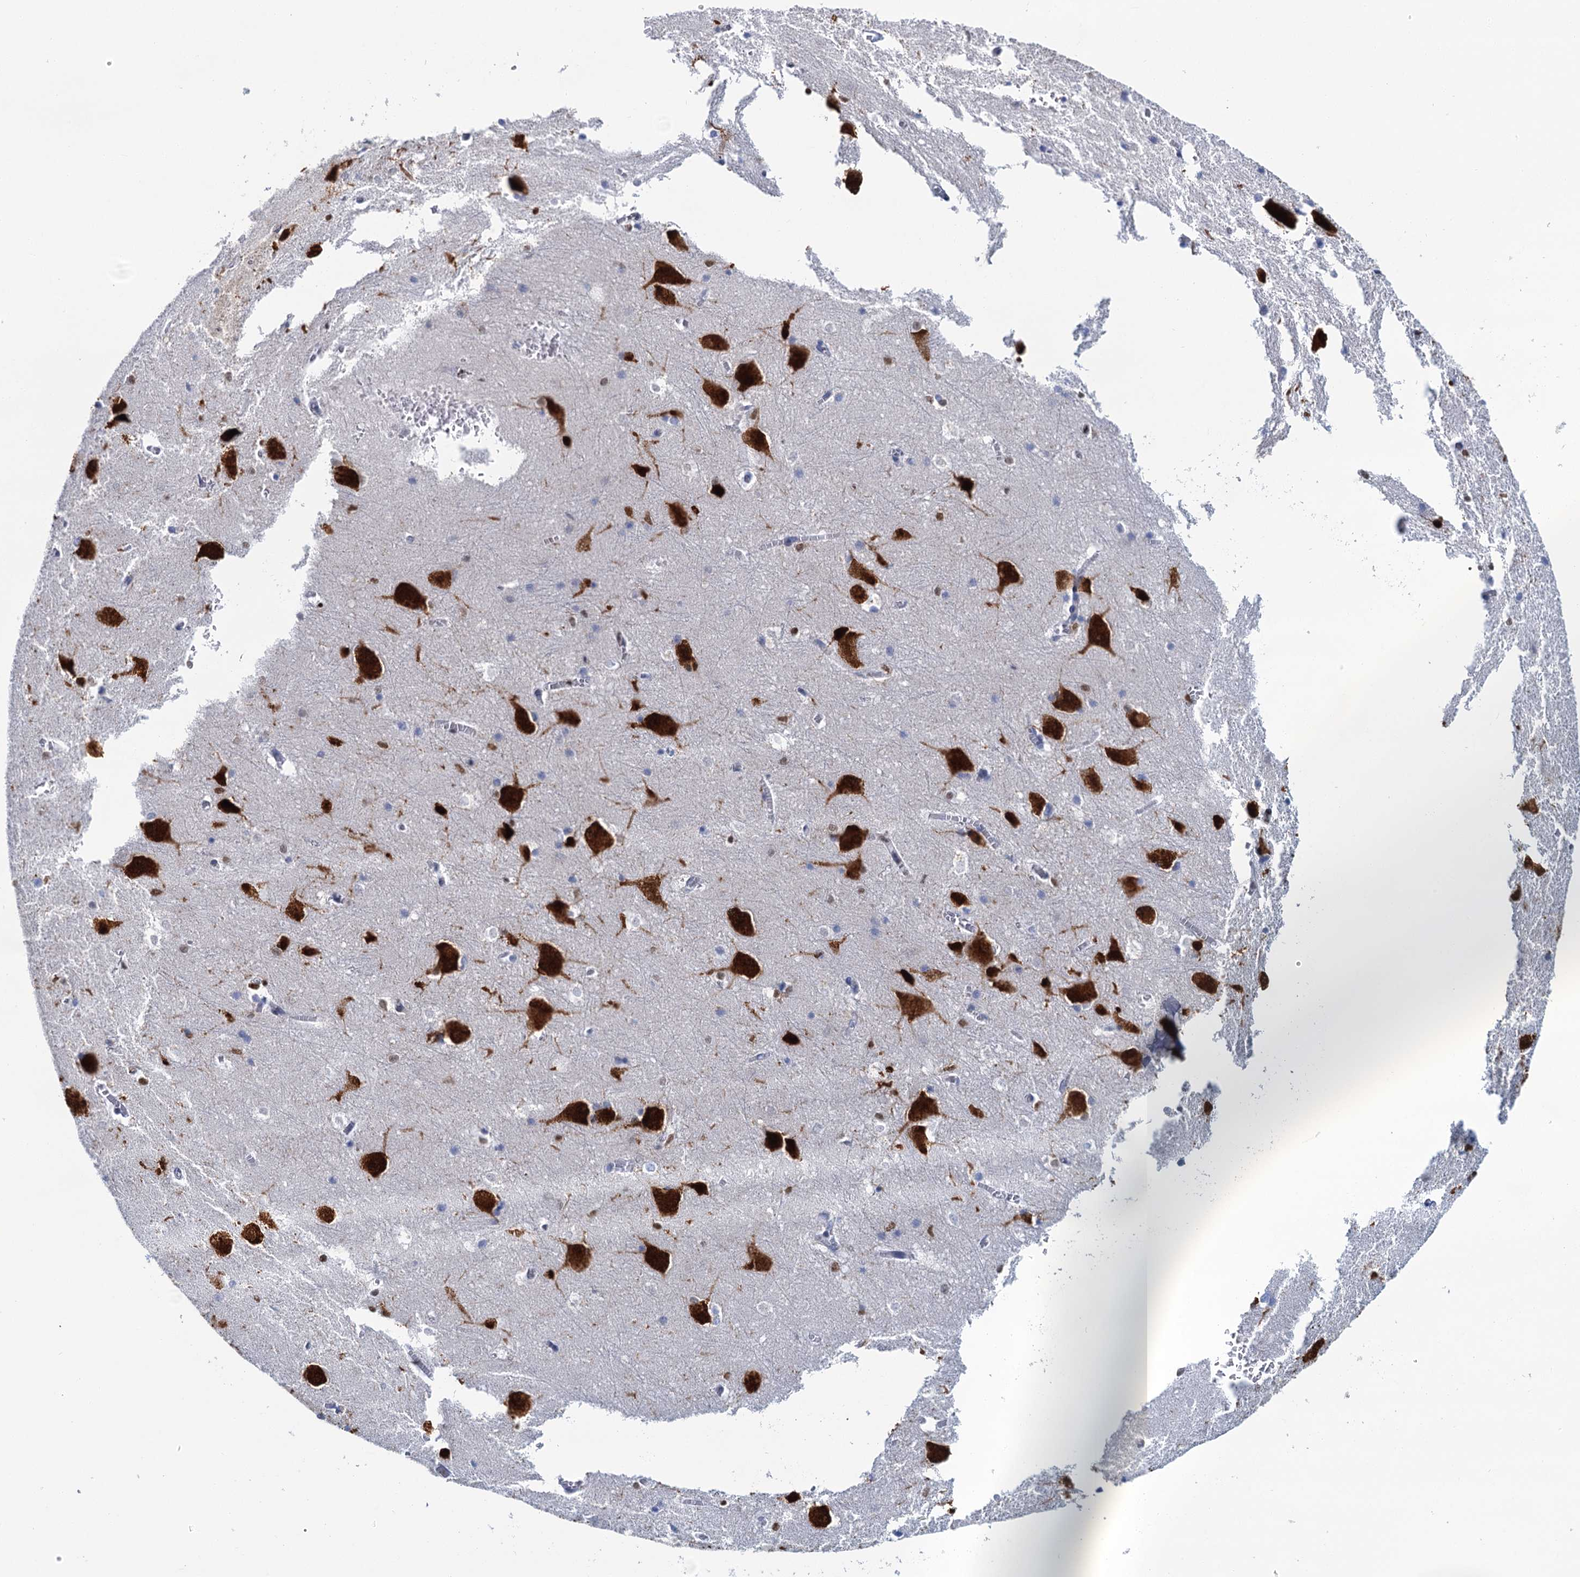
{"staining": {"intensity": "strong", "quantity": "<25%", "location": "nuclear"}, "tissue": "caudate", "cell_type": "Glial cells", "image_type": "normal", "snomed": [{"axis": "morphology", "description": "Normal tissue, NOS"}, {"axis": "topography", "description": "Lateral ventricle wall"}], "caption": "Immunohistochemistry (IHC) image of normal human caudate stained for a protein (brown), which displays medium levels of strong nuclear positivity in about <25% of glial cells.", "gene": "CELF2", "patient": {"sex": "male", "age": 37}}